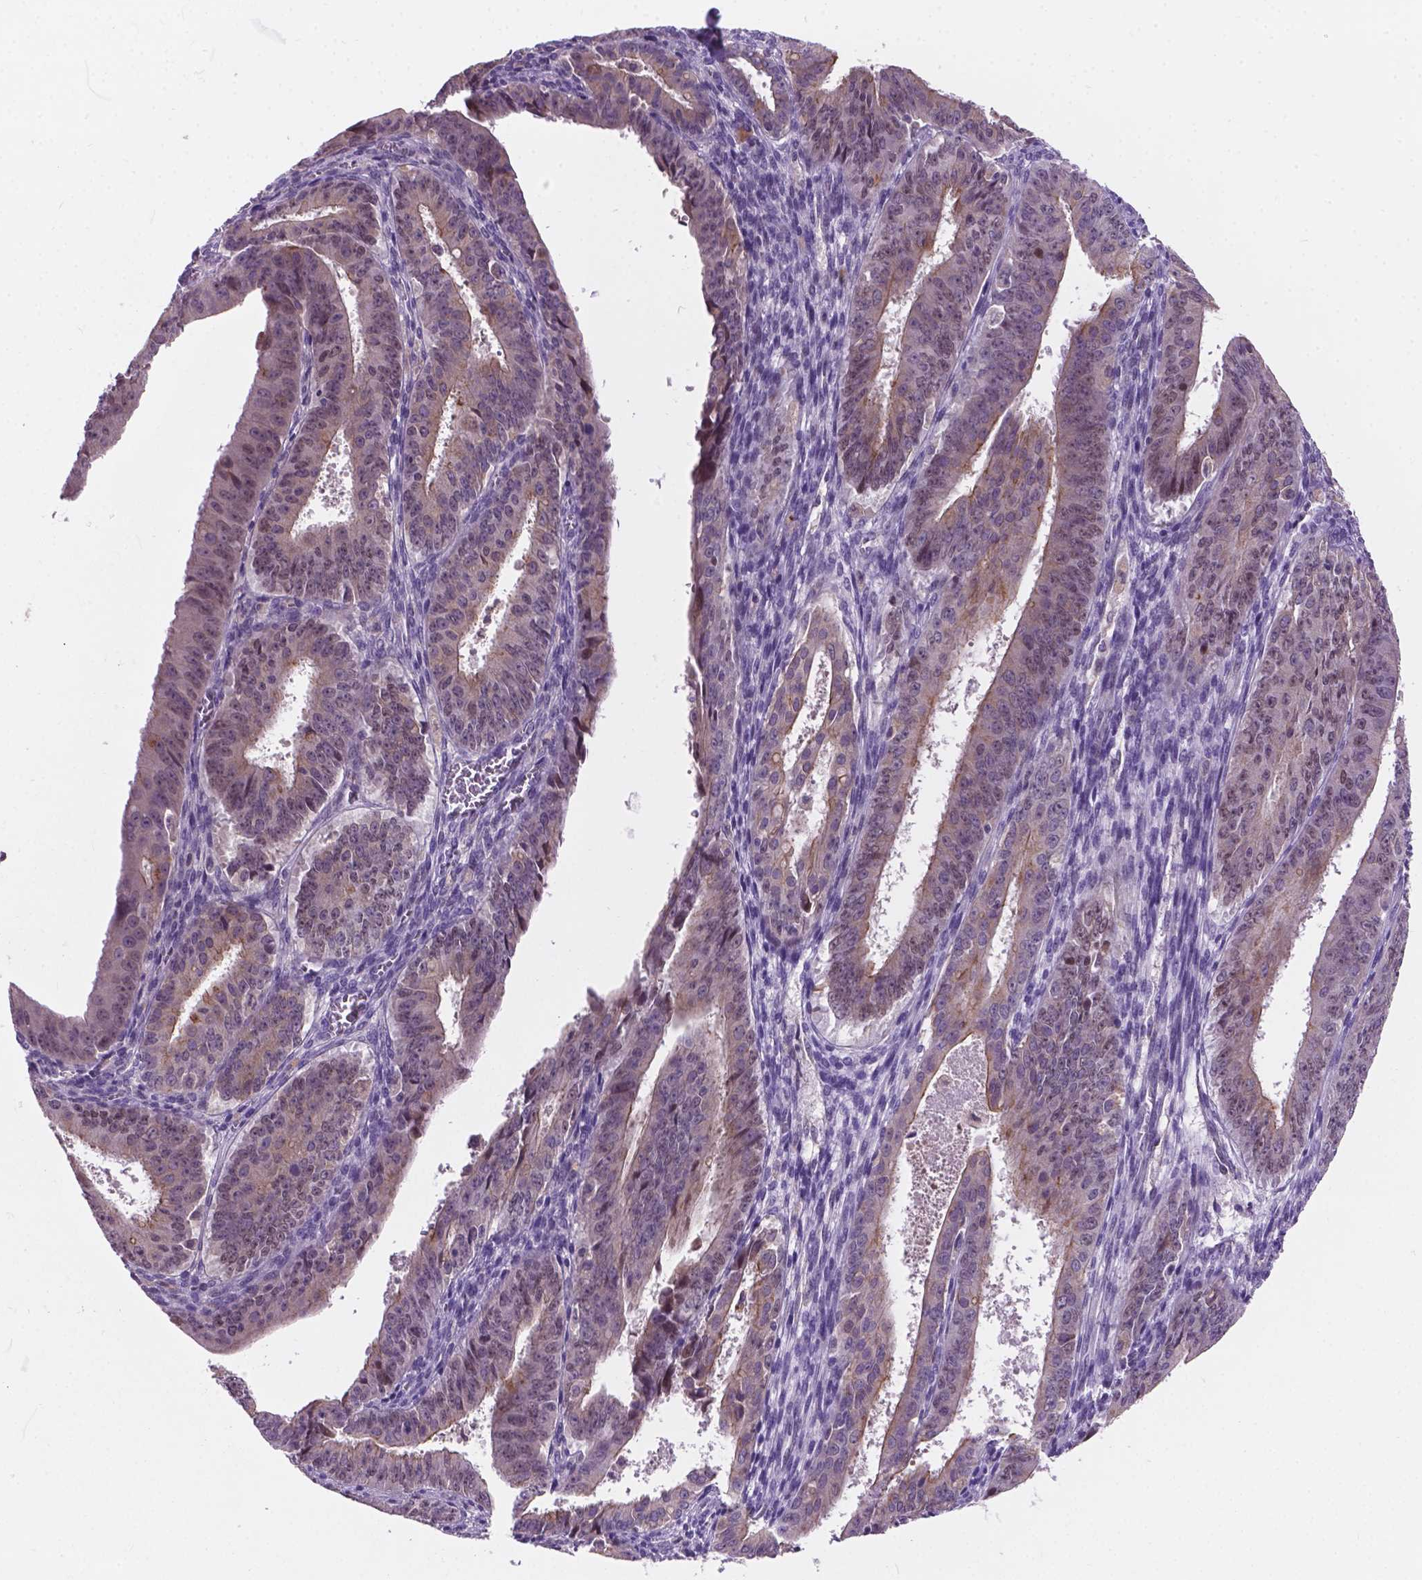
{"staining": {"intensity": "weak", "quantity": "<25%", "location": "nuclear"}, "tissue": "ovarian cancer", "cell_type": "Tumor cells", "image_type": "cancer", "snomed": [{"axis": "morphology", "description": "Carcinoma, endometroid"}, {"axis": "topography", "description": "Ovary"}], "caption": "A micrograph of ovarian cancer stained for a protein reveals no brown staining in tumor cells. (Brightfield microscopy of DAB (3,3'-diaminobenzidine) immunohistochemistry (IHC) at high magnification).", "gene": "GXYLT2", "patient": {"sex": "female", "age": 42}}